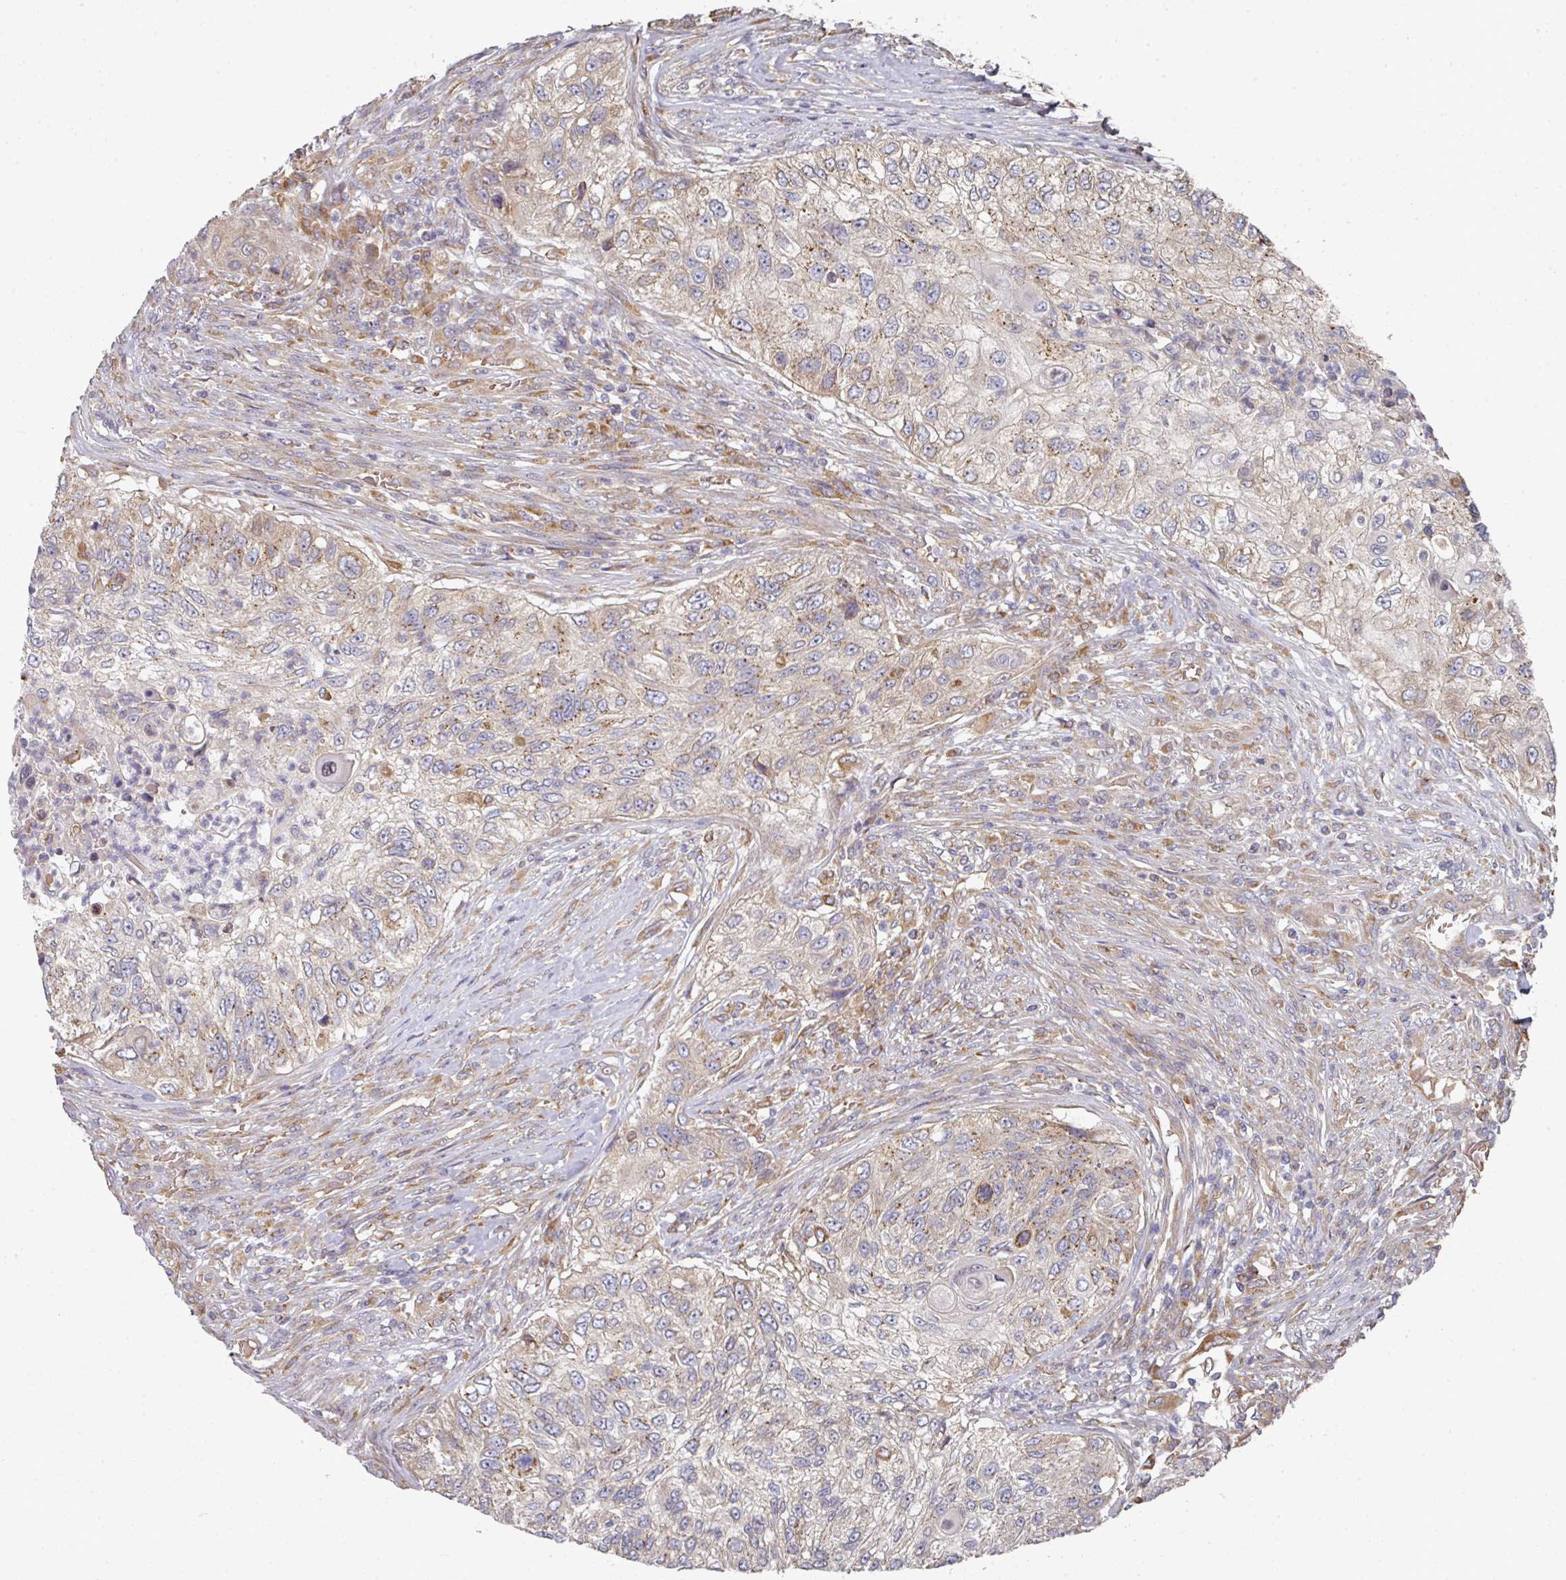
{"staining": {"intensity": "moderate", "quantity": "<25%", "location": "cytoplasmic/membranous"}, "tissue": "urothelial cancer", "cell_type": "Tumor cells", "image_type": "cancer", "snomed": [{"axis": "morphology", "description": "Urothelial carcinoma, High grade"}, {"axis": "topography", "description": "Urinary bladder"}], "caption": "This is an image of immunohistochemistry staining of high-grade urothelial carcinoma, which shows moderate positivity in the cytoplasmic/membranous of tumor cells.", "gene": "EDEM2", "patient": {"sex": "female", "age": 60}}